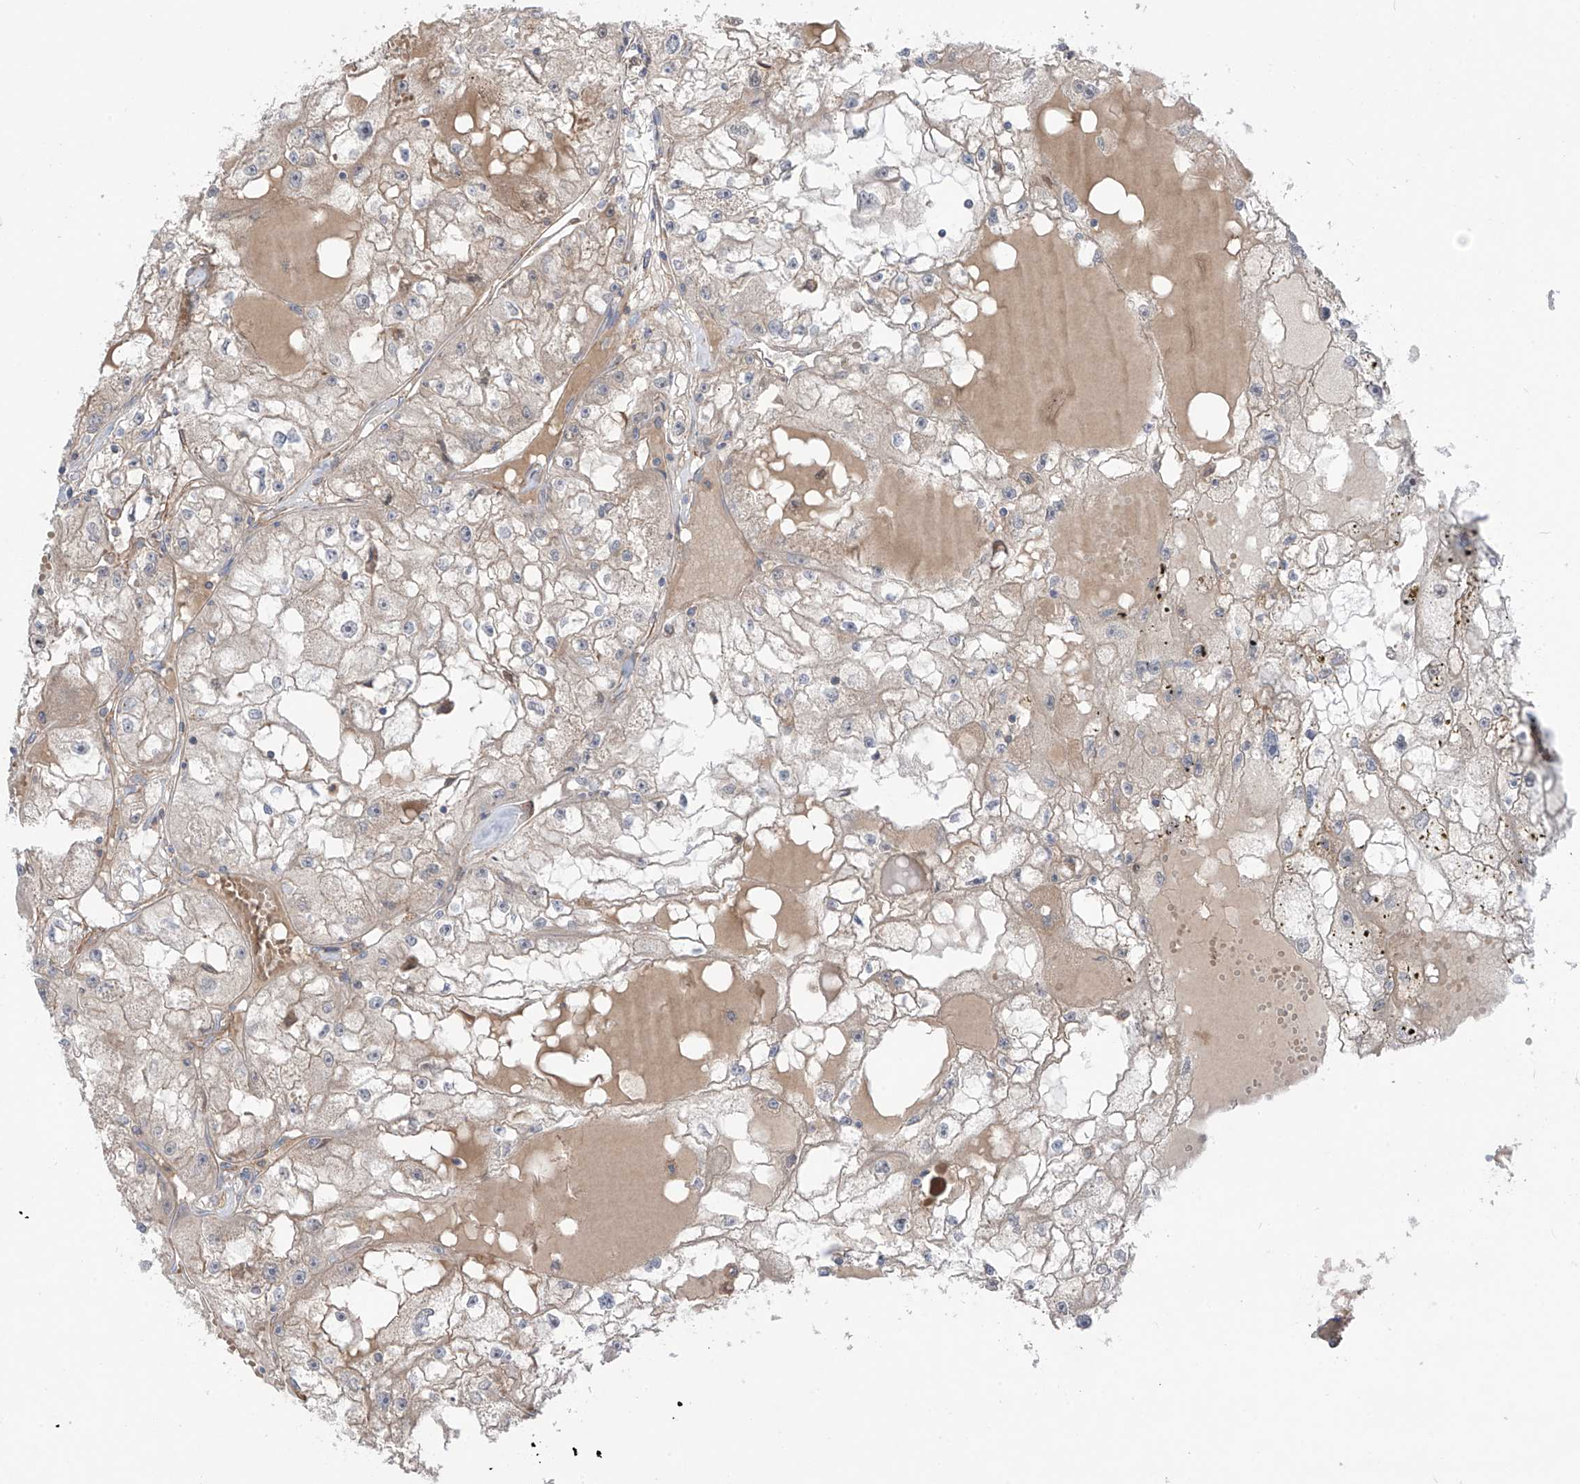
{"staining": {"intensity": "weak", "quantity": "25%-75%", "location": "cytoplasmic/membranous"}, "tissue": "renal cancer", "cell_type": "Tumor cells", "image_type": "cancer", "snomed": [{"axis": "morphology", "description": "Adenocarcinoma, NOS"}, {"axis": "topography", "description": "Kidney"}], "caption": "The micrograph displays staining of renal adenocarcinoma, revealing weak cytoplasmic/membranous protein staining (brown color) within tumor cells. (IHC, brightfield microscopy, high magnification).", "gene": "TRMU", "patient": {"sex": "male", "age": 56}}